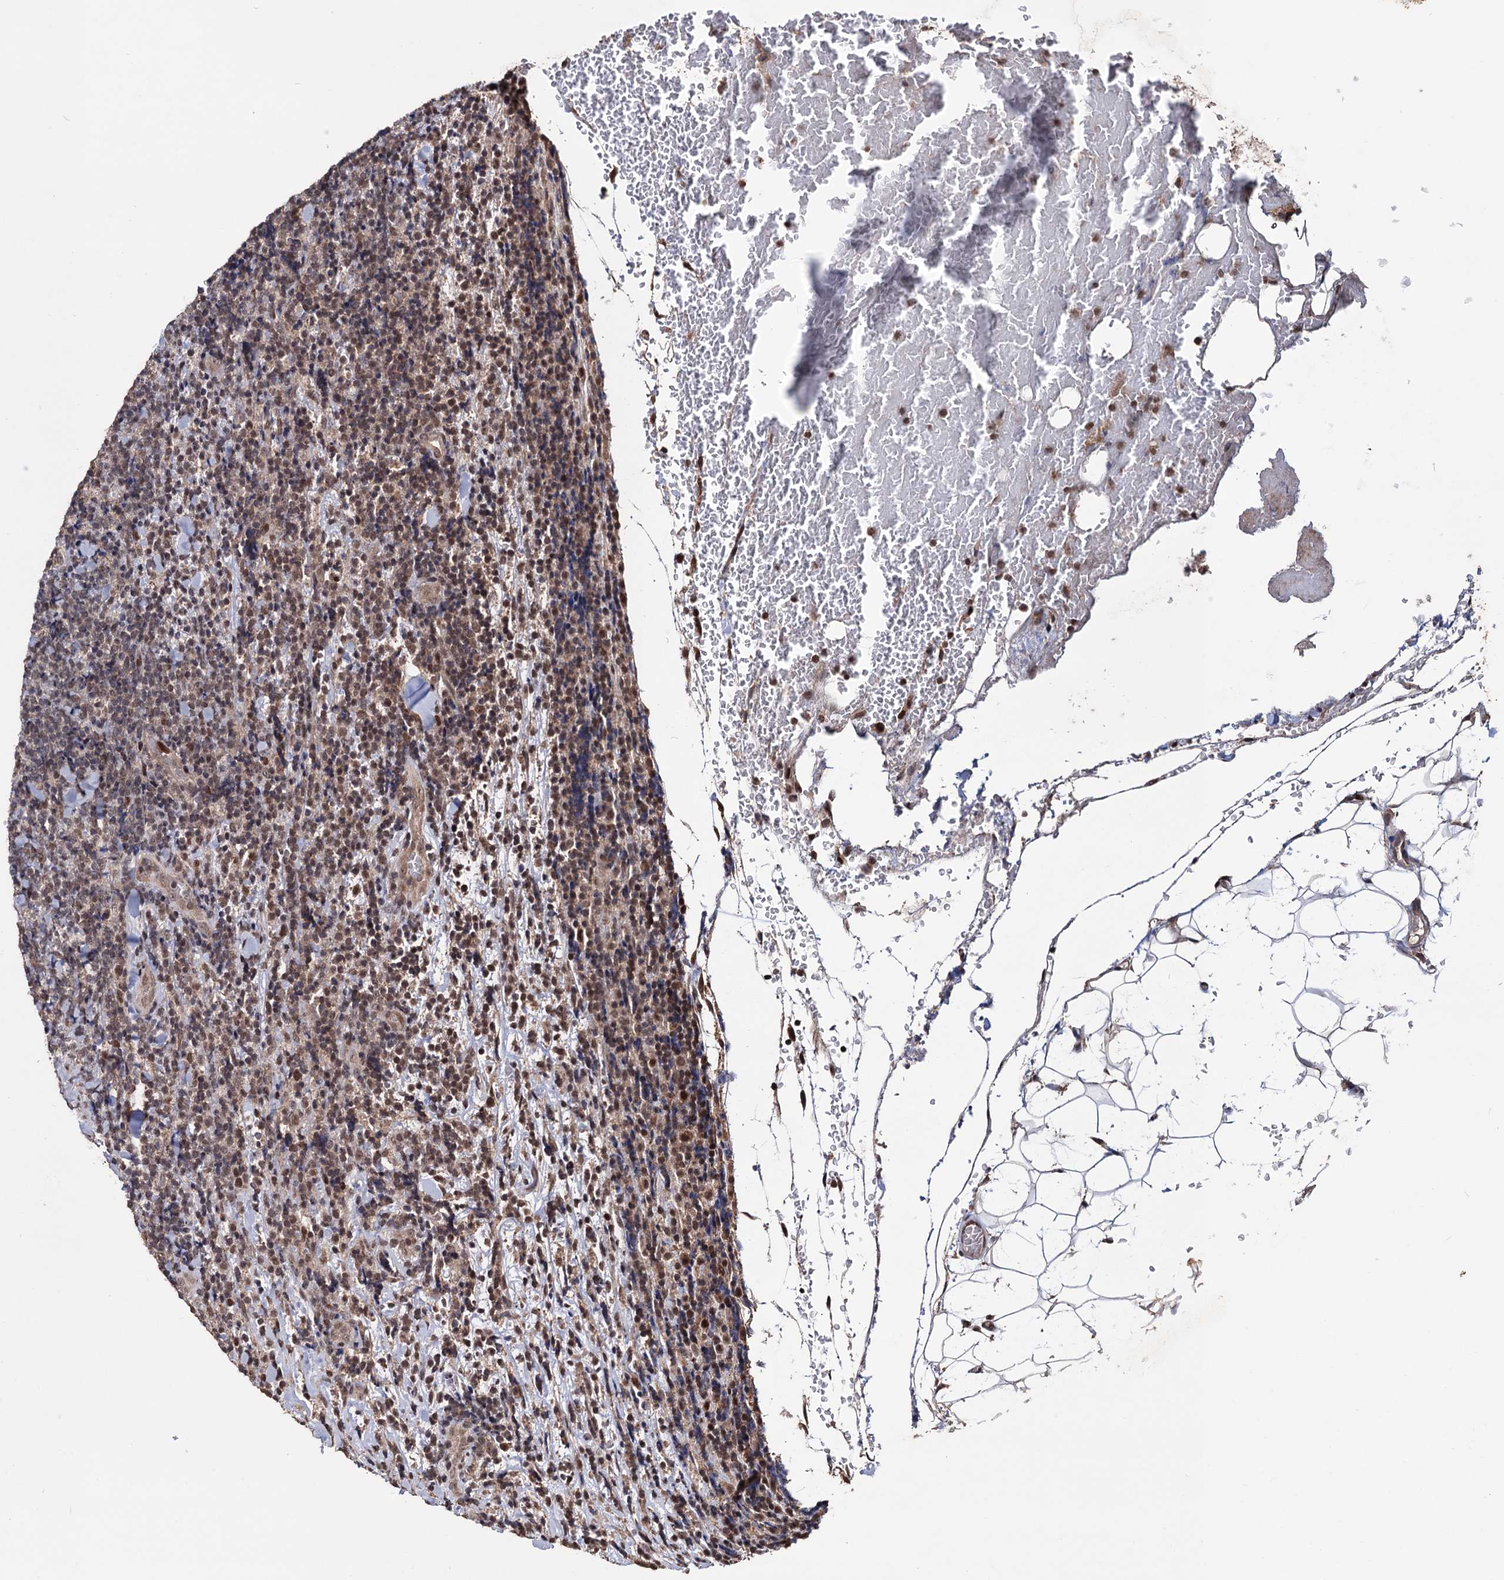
{"staining": {"intensity": "moderate", "quantity": "<25%", "location": "nuclear"}, "tissue": "lymphoma", "cell_type": "Tumor cells", "image_type": "cancer", "snomed": [{"axis": "morphology", "description": "Malignant lymphoma, non-Hodgkin's type, Low grade"}, {"axis": "topography", "description": "Lymph node"}], "caption": "Malignant lymphoma, non-Hodgkin's type (low-grade) tissue demonstrates moderate nuclear staining in about <25% of tumor cells", "gene": "KLF5", "patient": {"sex": "male", "age": 66}}